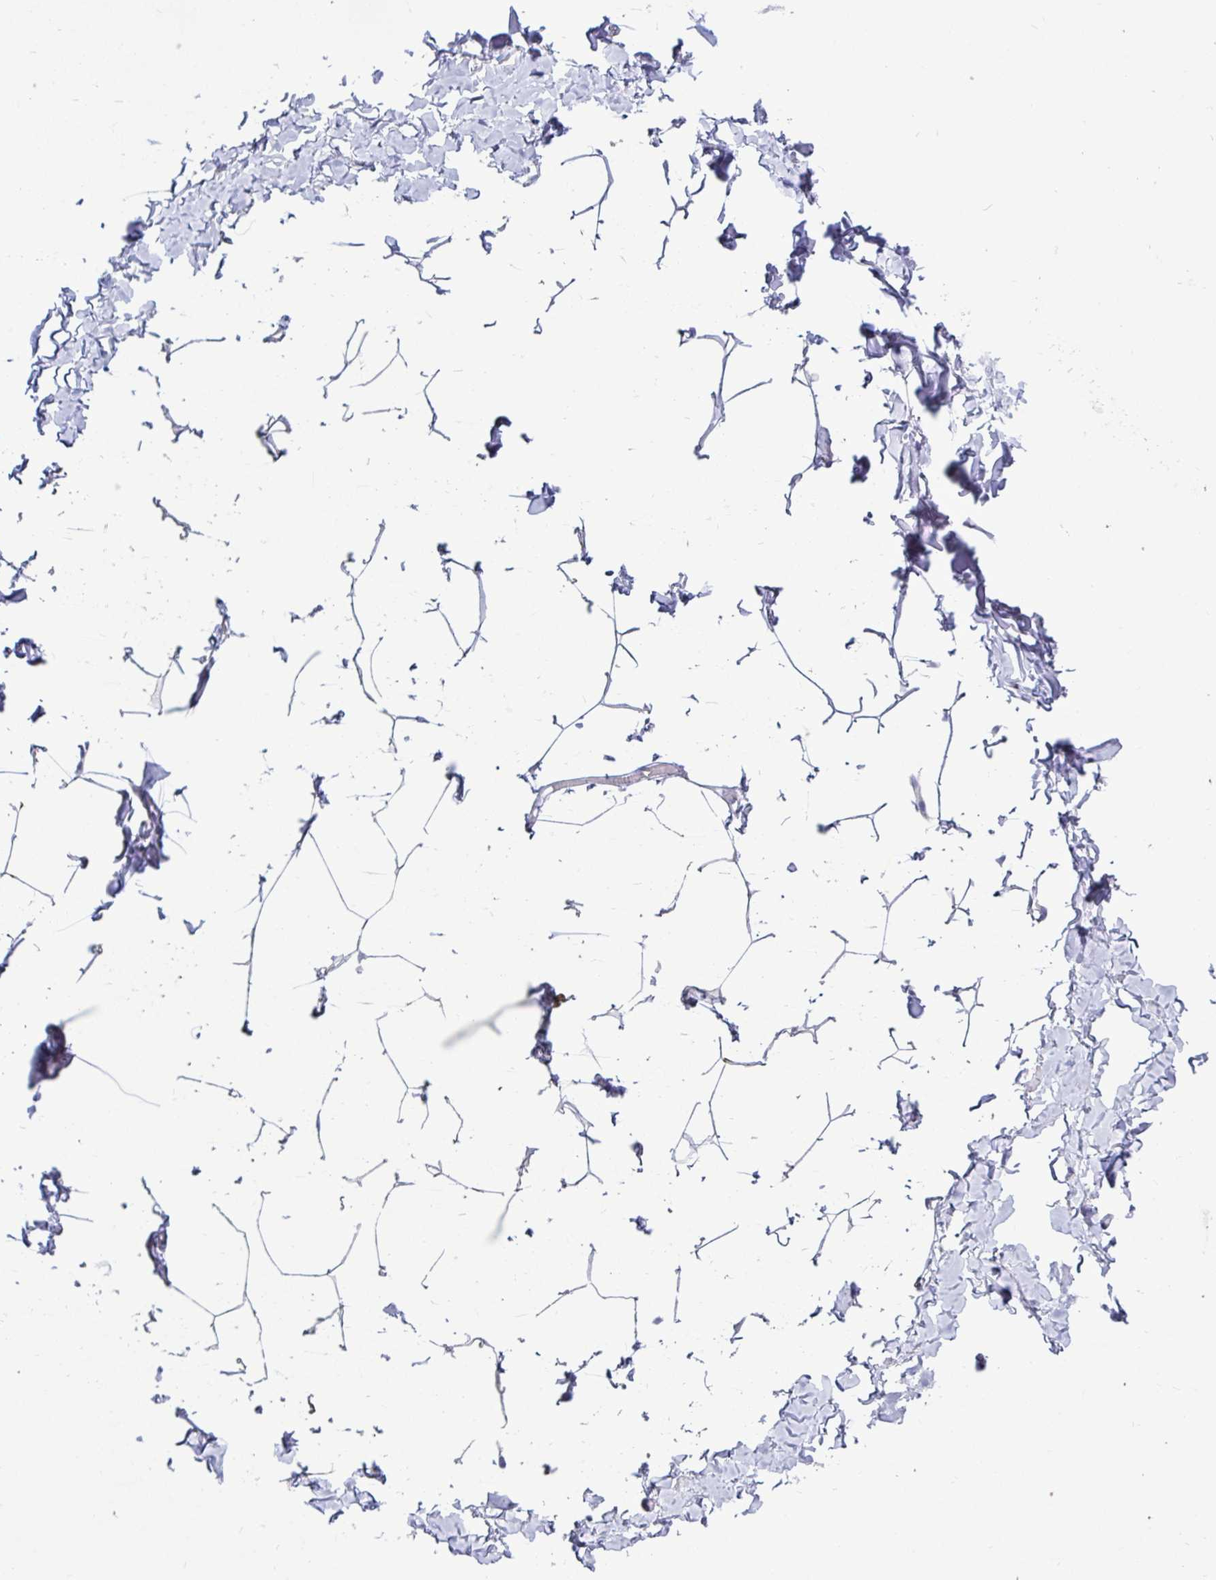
{"staining": {"intensity": "negative", "quantity": "none", "location": "none"}, "tissue": "adipose tissue", "cell_type": "Adipocytes", "image_type": "normal", "snomed": [{"axis": "morphology", "description": "Normal tissue, NOS"}, {"axis": "topography", "description": "Soft tissue"}, {"axis": "topography", "description": "Adipose tissue"}, {"axis": "topography", "description": "Vascular tissue"}, {"axis": "topography", "description": "Peripheral nerve tissue"}], "caption": "IHC of unremarkable human adipose tissue shows no positivity in adipocytes. The staining is performed using DAB brown chromogen with nuclei counter-stained in using hematoxylin.", "gene": "TFPI2", "patient": {"sex": "male", "age": 29}}